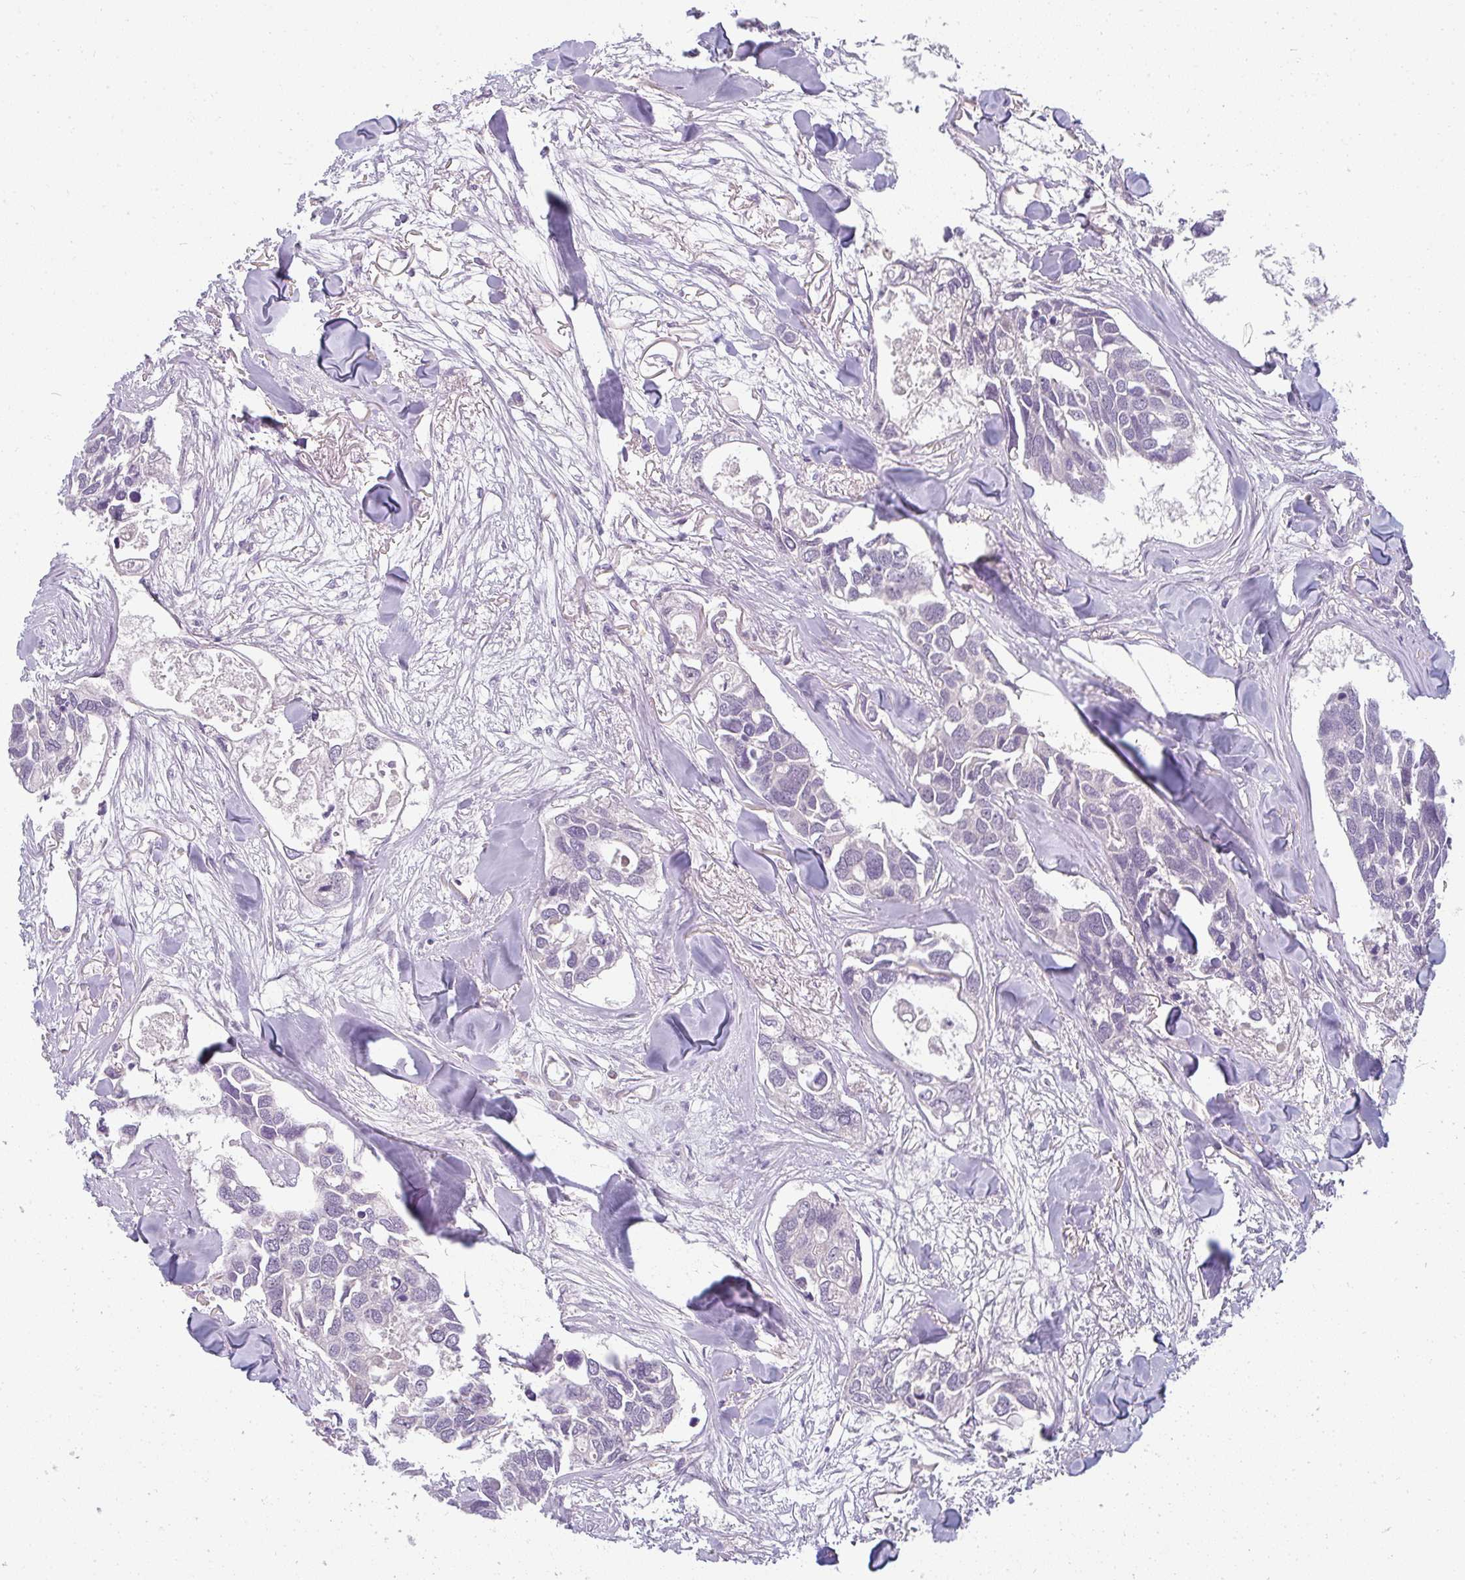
{"staining": {"intensity": "negative", "quantity": "none", "location": "none"}, "tissue": "breast cancer", "cell_type": "Tumor cells", "image_type": "cancer", "snomed": [{"axis": "morphology", "description": "Duct carcinoma"}, {"axis": "topography", "description": "Breast"}], "caption": "Immunohistochemistry (IHC) histopathology image of human breast cancer stained for a protein (brown), which demonstrates no expression in tumor cells.", "gene": "PPFIA4", "patient": {"sex": "female", "age": 83}}